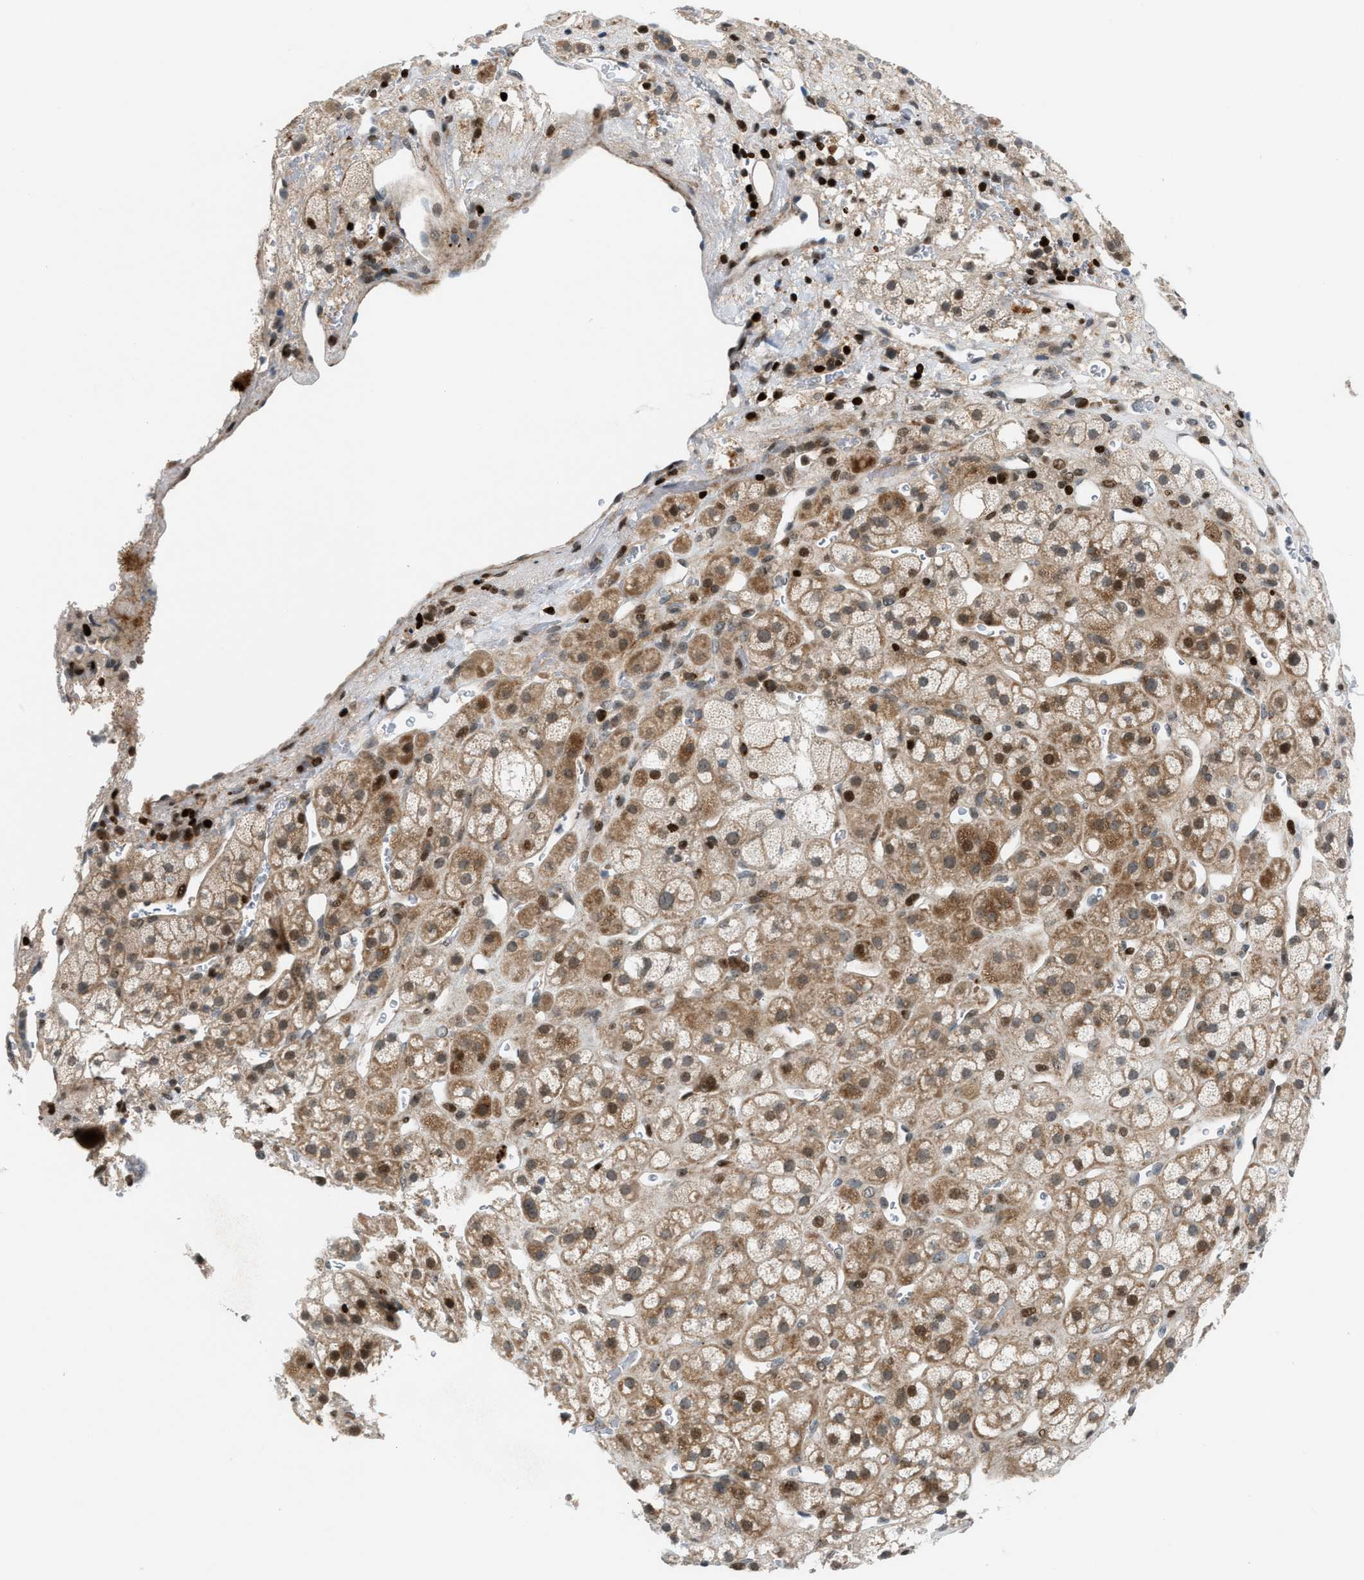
{"staining": {"intensity": "moderate", "quantity": ">75%", "location": "cytoplasmic/membranous,nuclear"}, "tissue": "adrenal gland", "cell_type": "Glandular cells", "image_type": "normal", "snomed": [{"axis": "morphology", "description": "Normal tissue, NOS"}, {"axis": "topography", "description": "Adrenal gland"}], "caption": "Immunohistochemical staining of benign adrenal gland shows medium levels of moderate cytoplasmic/membranous,nuclear expression in about >75% of glandular cells.", "gene": "ZNF276", "patient": {"sex": "male", "age": 56}}